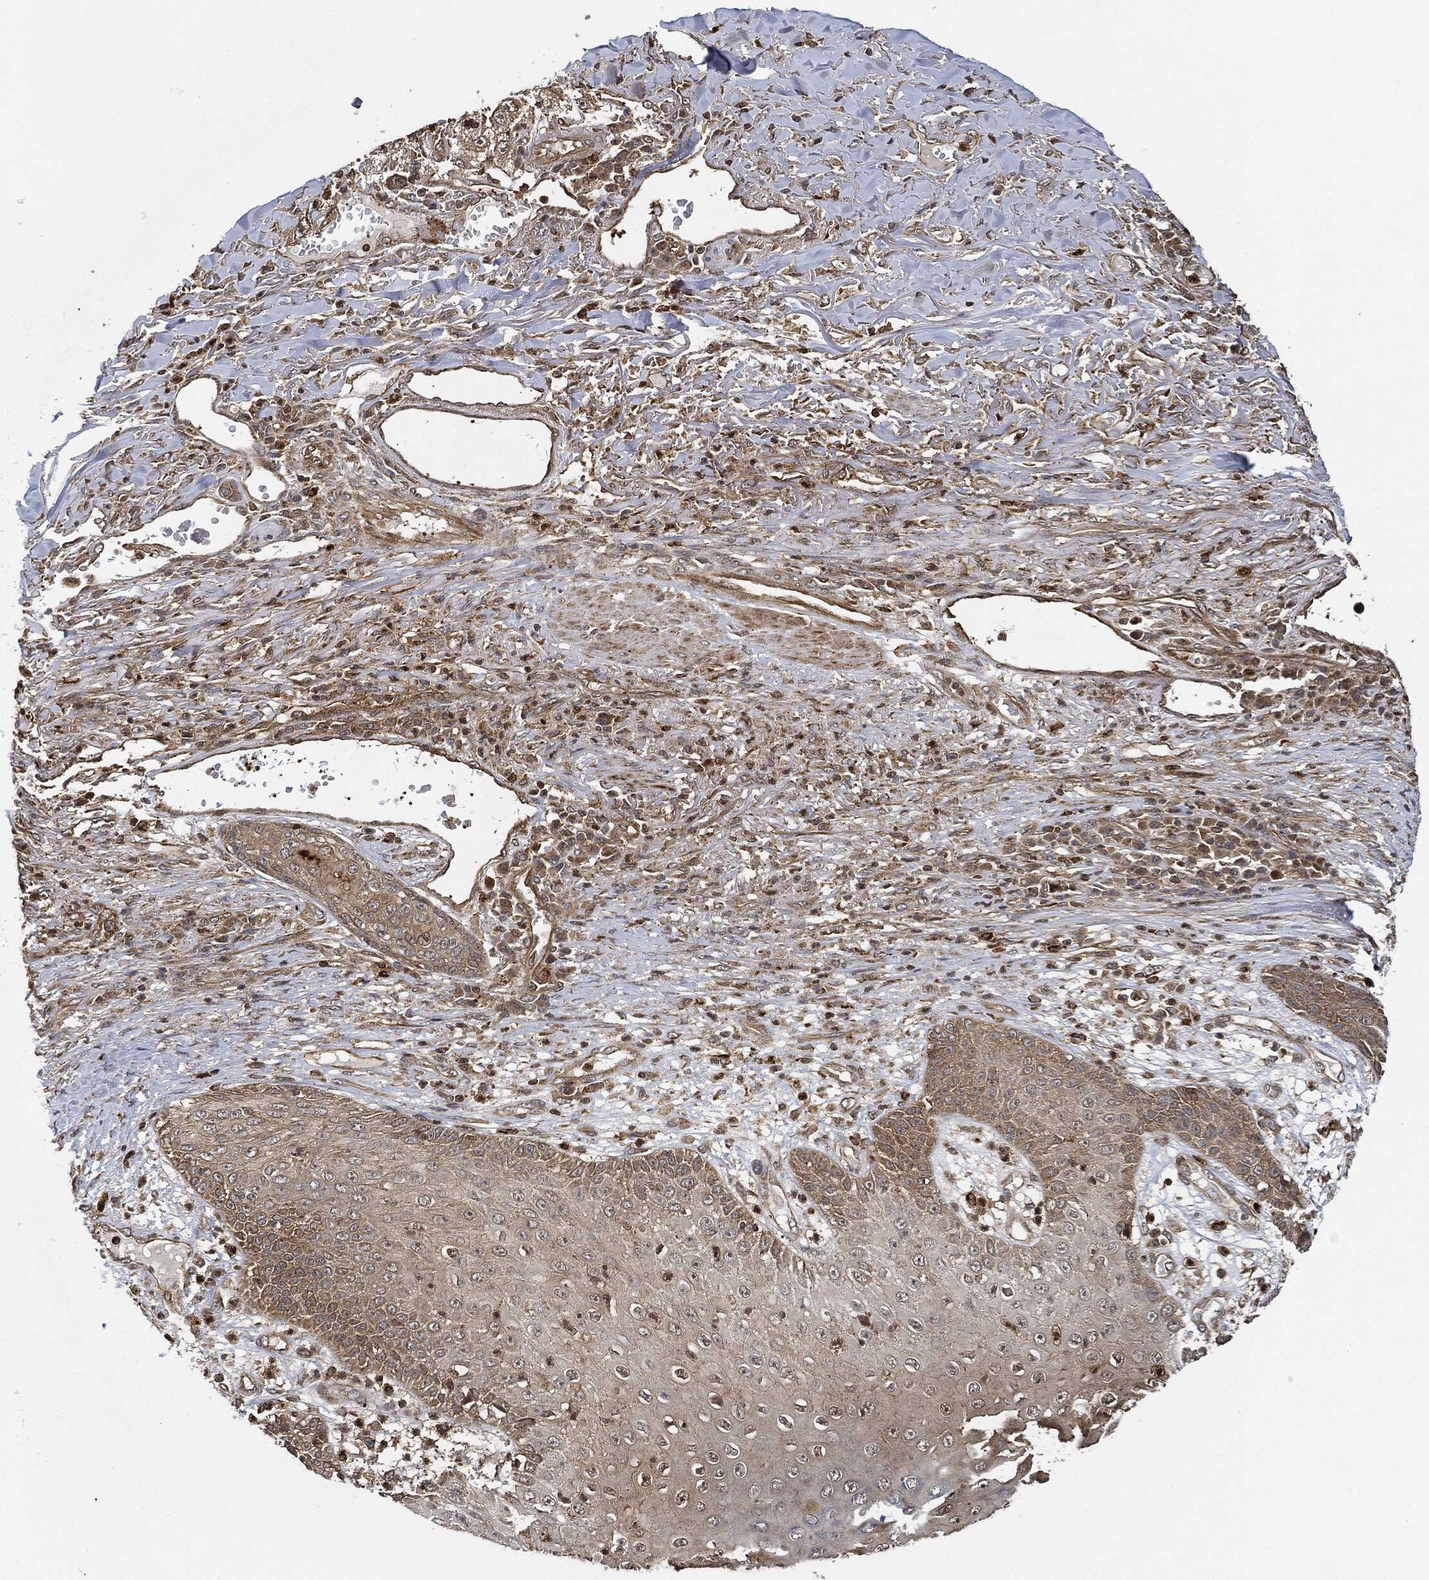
{"staining": {"intensity": "moderate", "quantity": "<25%", "location": "cytoplasmic/membranous"}, "tissue": "skin cancer", "cell_type": "Tumor cells", "image_type": "cancer", "snomed": [{"axis": "morphology", "description": "Squamous cell carcinoma, NOS"}, {"axis": "topography", "description": "Skin"}], "caption": "Protein staining shows moderate cytoplasmic/membranous positivity in about <25% of tumor cells in squamous cell carcinoma (skin).", "gene": "MAP3K3", "patient": {"sex": "male", "age": 82}}